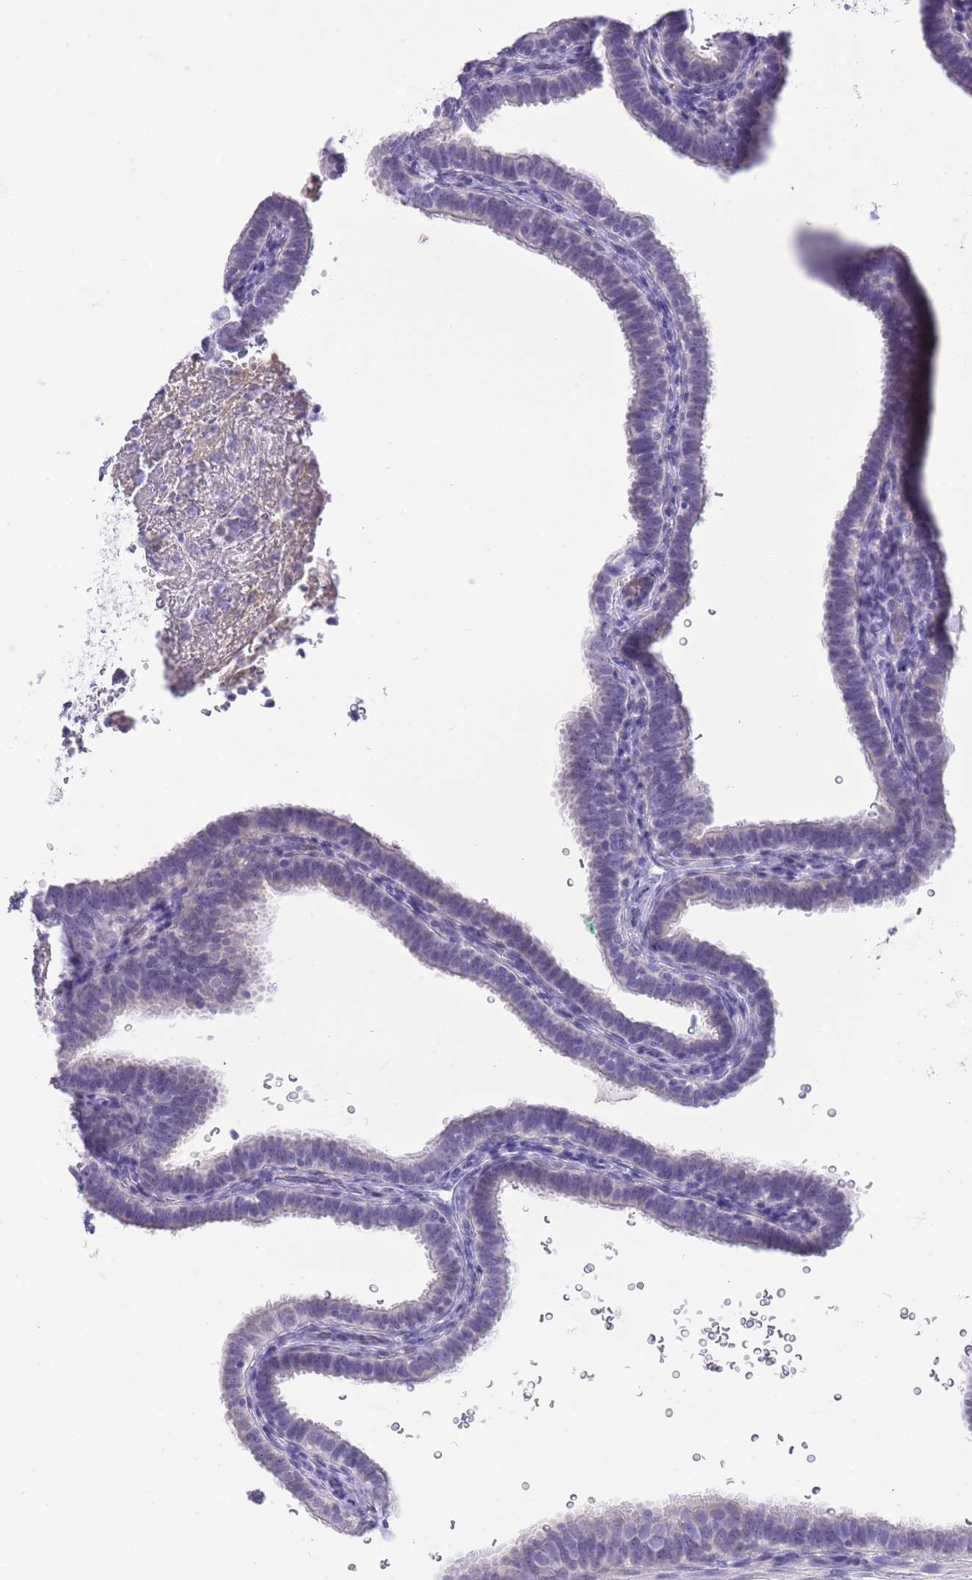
{"staining": {"intensity": "negative", "quantity": "none", "location": "none"}, "tissue": "fallopian tube", "cell_type": "Glandular cells", "image_type": "normal", "snomed": [{"axis": "morphology", "description": "Normal tissue, NOS"}, {"axis": "topography", "description": "Fallopian tube"}], "caption": "IHC of normal fallopian tube displays no staining in glandular cells.", "gene": "ASAP3", "patient": {"sex": "female", "age": 41}}